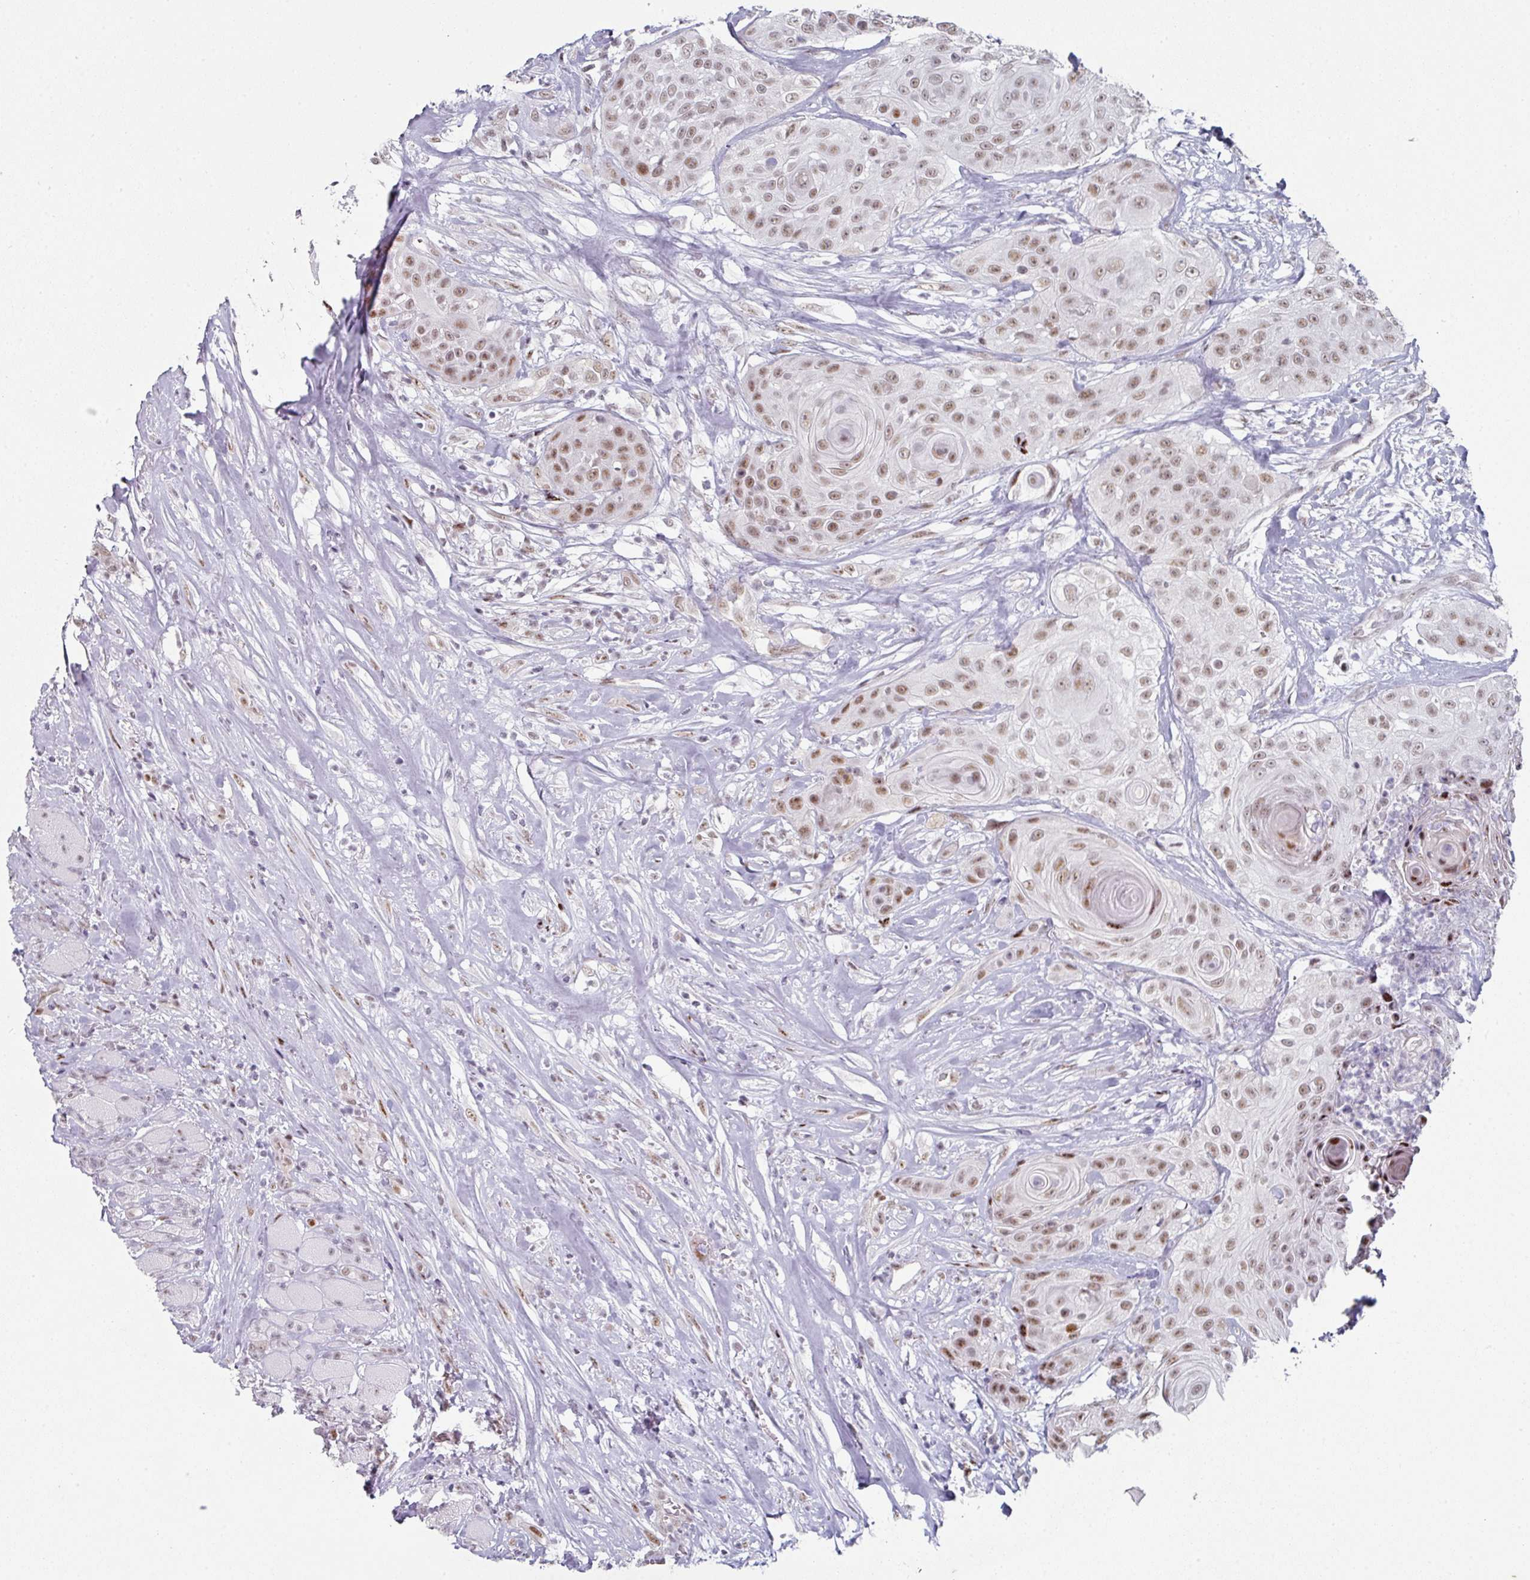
{"staining": {"intensity": "moderate", "quantity": ">75%", "location": "nuclear"}, "tissue": "head and neck cancer", "cell_type": "Tumor cells", "image_type": "cancer", "snomed": [{"axis": "morphology", "description": "Squamous cell carcinoma, NOS"}, {"axis": "topography", "description": "Head-Neck"}], "caption": "This histopathology image displays head and neck squamous cell carcinoma stained with immunohistochemistry (IHC) to label a protein in brown. The nuclear of tumor cells show moderate positivity for the protein. Nuclei are counter-stained blue.", "gene": "SF3B5", "patient": {"sex": "male", "age": 83}}